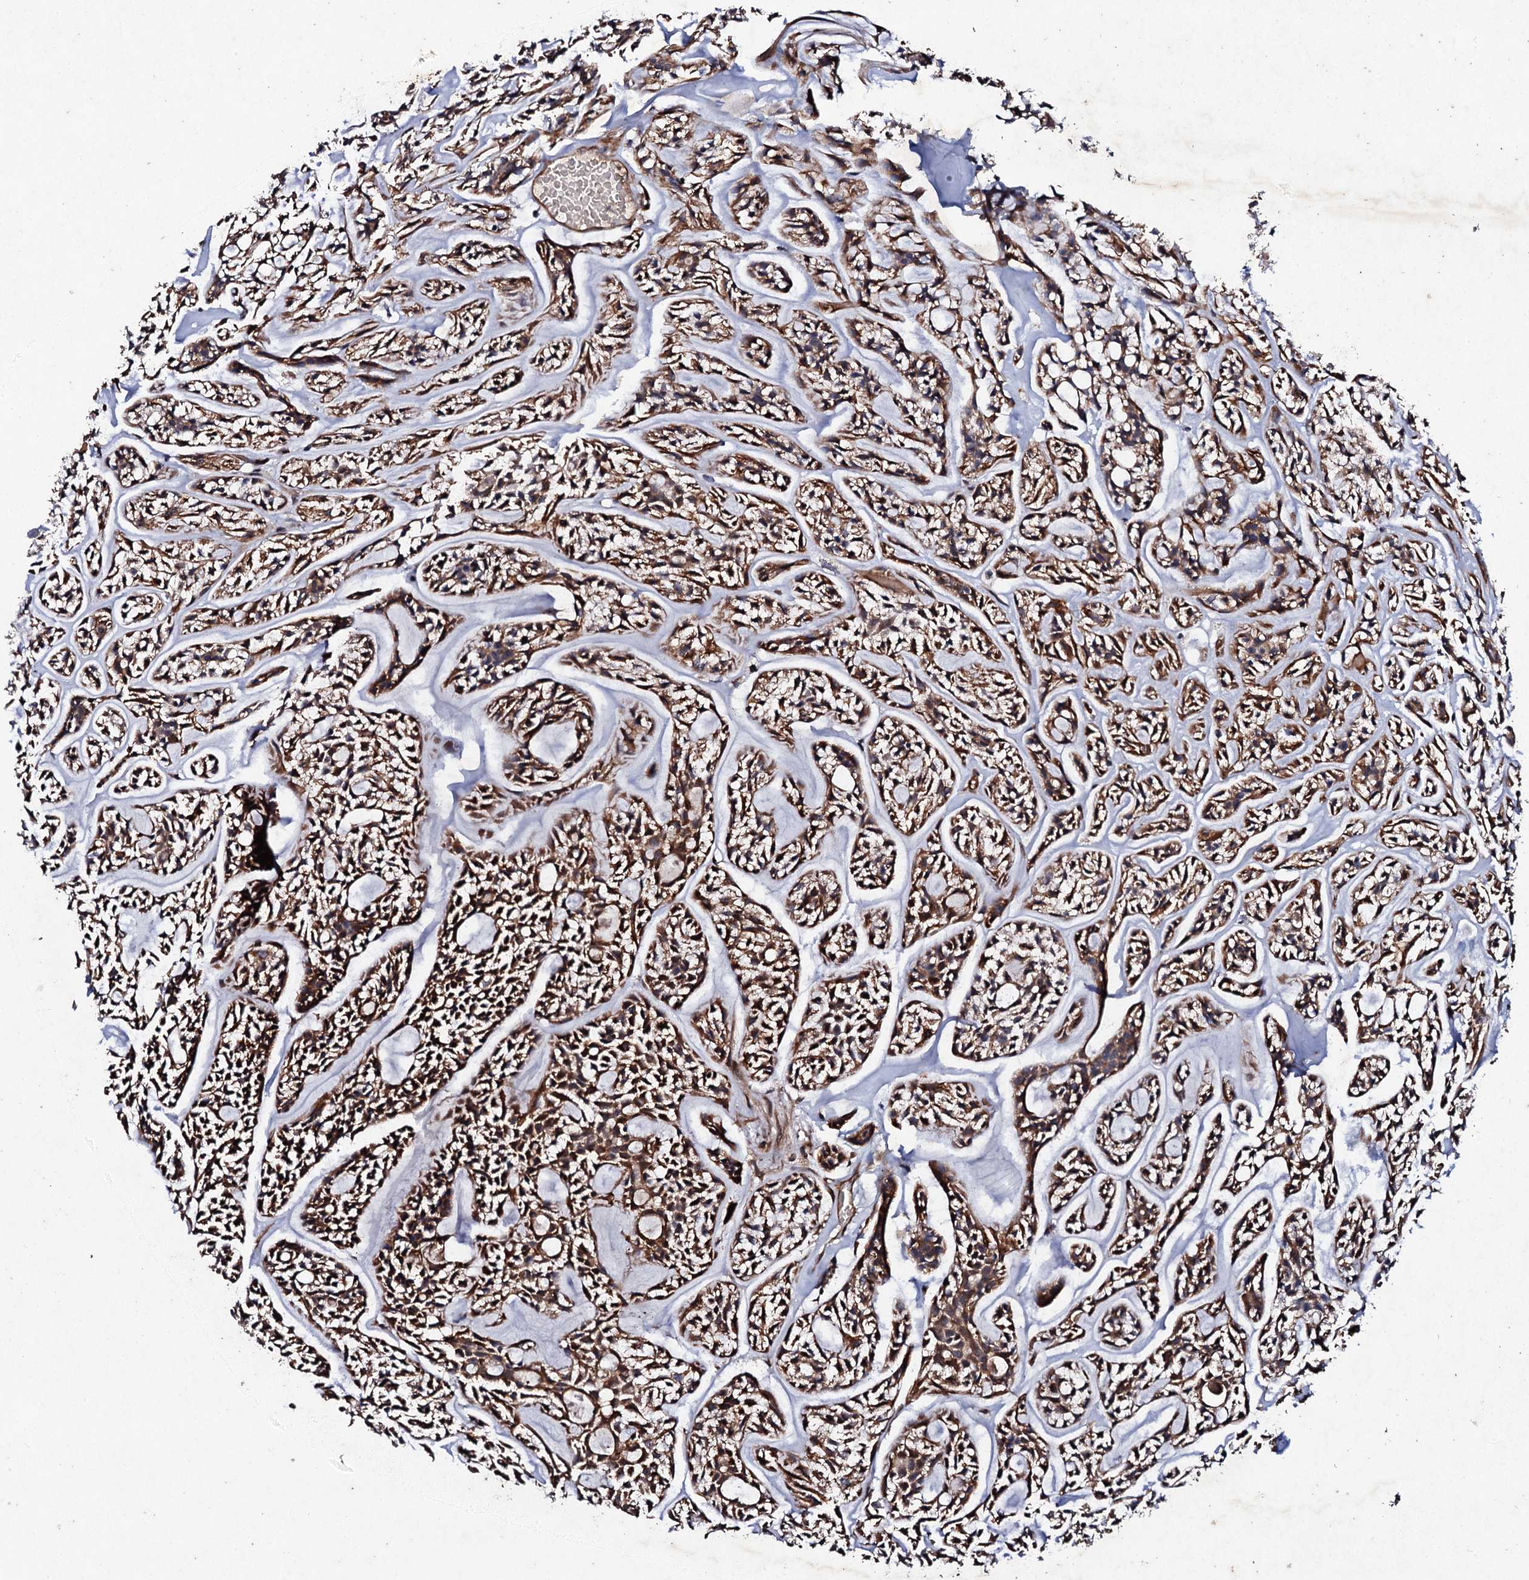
{"staining": {"intensity": "moderate", "quantity": ">75%", "location": "cytoplasmic/membranous"}, "tissue": "head and neck cancer", "cell_type": "Tumor cells", "image_type": "cancer", "snomed": [{"axis": "morphology", "description": "Adenocarcinoma, NOS"}, {"axis": "topography", "description": "Salivary gland"}, {"axis": "topography", "description": "Head-Neck"}], "caption": "Head and neck cancer (adenocarcinoma) stained with a brown dye reveals moderate cytoplasmic/membranous positive expression in about >75% of tumor cells.", "gene": "MOCOS", "patient": {"sex": "male", "age": 55}}